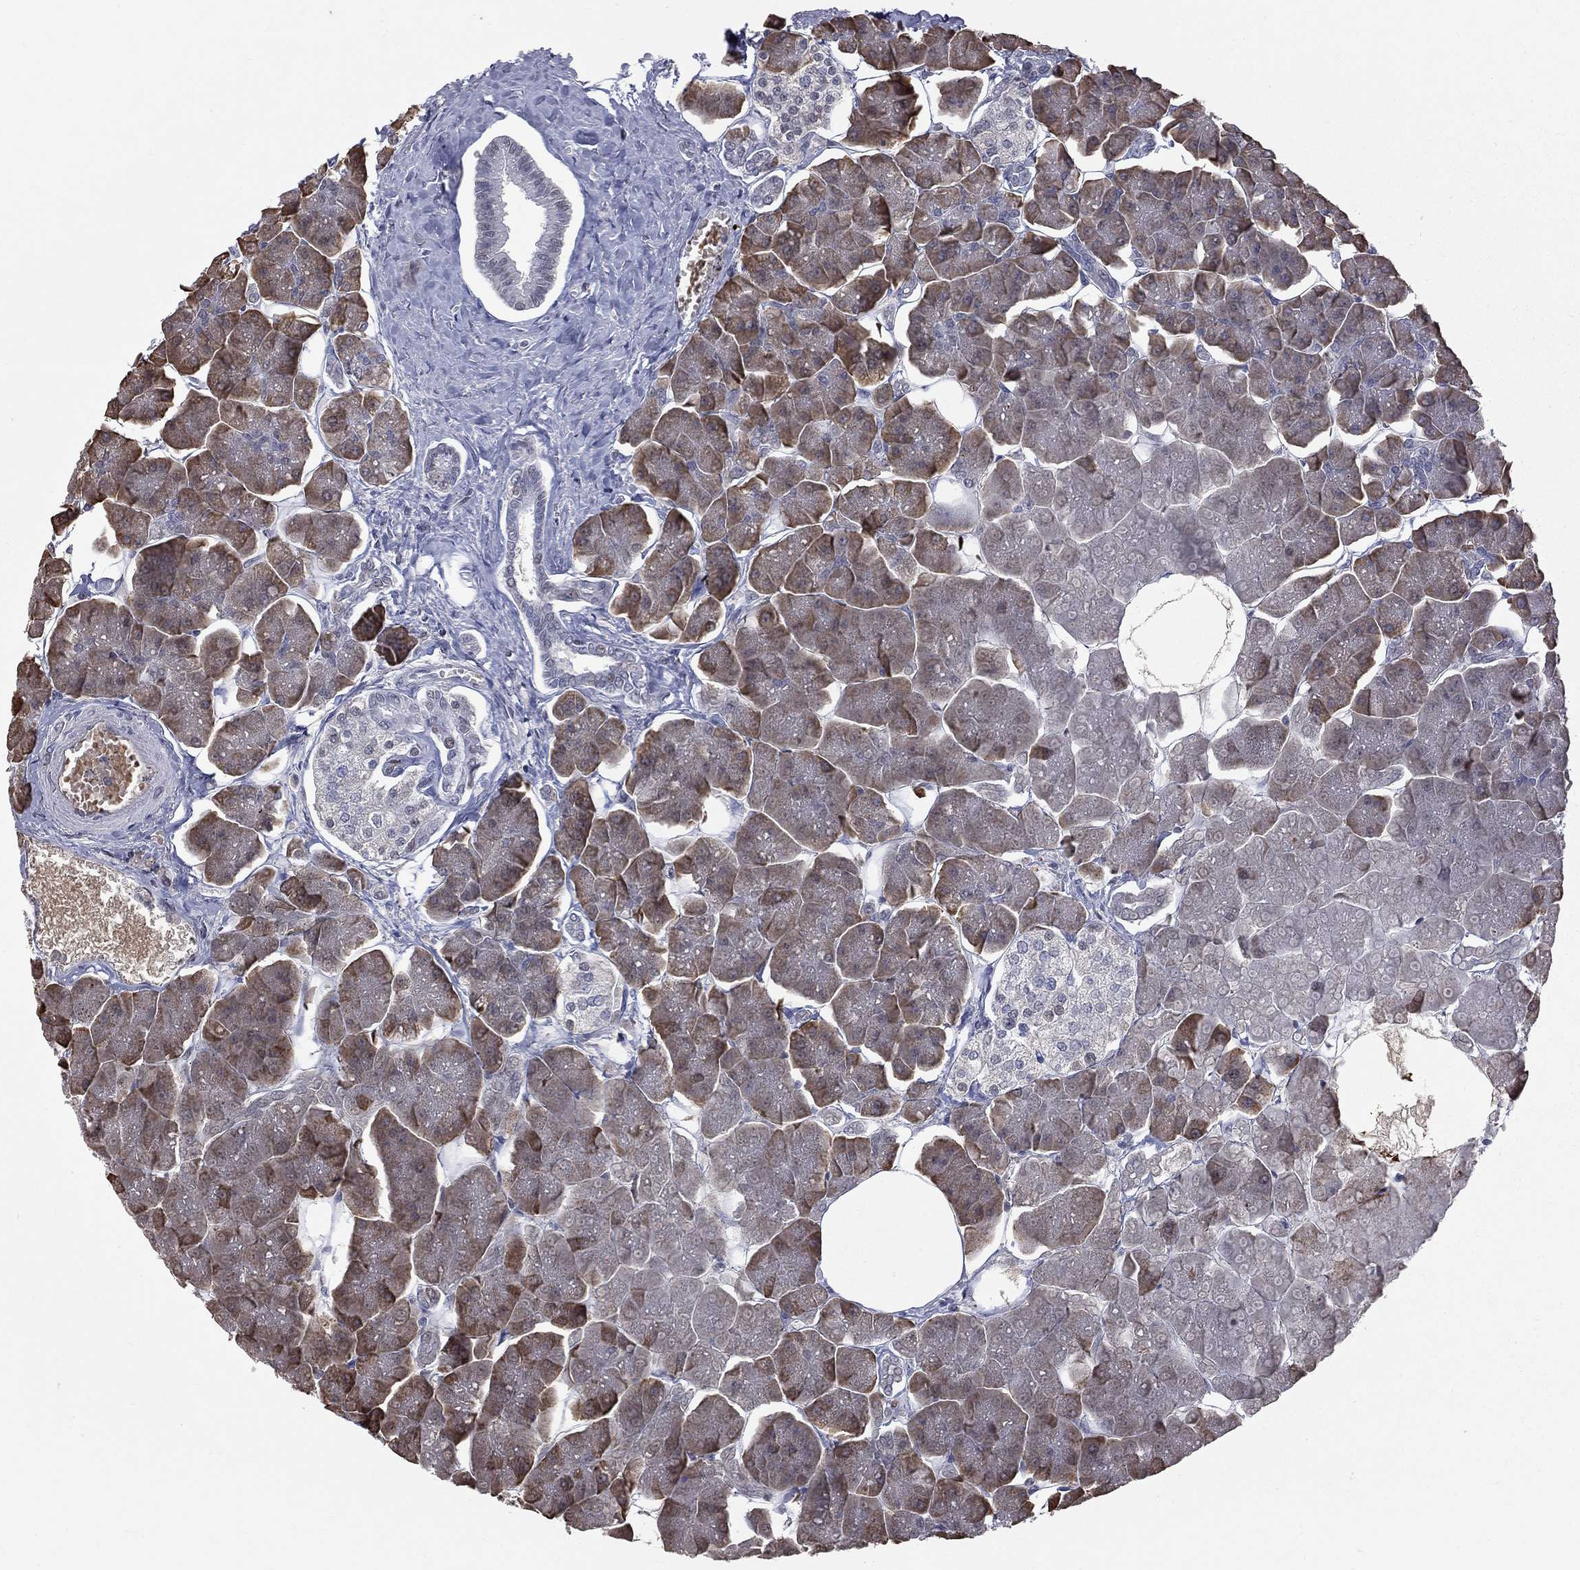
{"staining": {"intensity": "moderate", "quantity": "25%-75%", "location": "cytoplasmic/membranous,nuclear"}, "tissue": "pancreas", "cell_type": "Exocrine glandular cells", "image_type": "normal", "snomed": [{"axis": "morphology", "description": "Normal tissue, NOS"}, {"axis": "topography", "description": "Adipose tissue"}, {"axis": "topography", "description": "Pancreas"}, {"axis": "topography", "description": "Peripheral nerve tissue"}], "caption": "Pancreas stained for a protein (brown) exhibits moderate cytoplasmic/membranous,nuclear positive expression in about 25%-75% of exocrine glandular cells.", "gene": "ZNF154", "patient": {"sex": "female", "age": 58}}